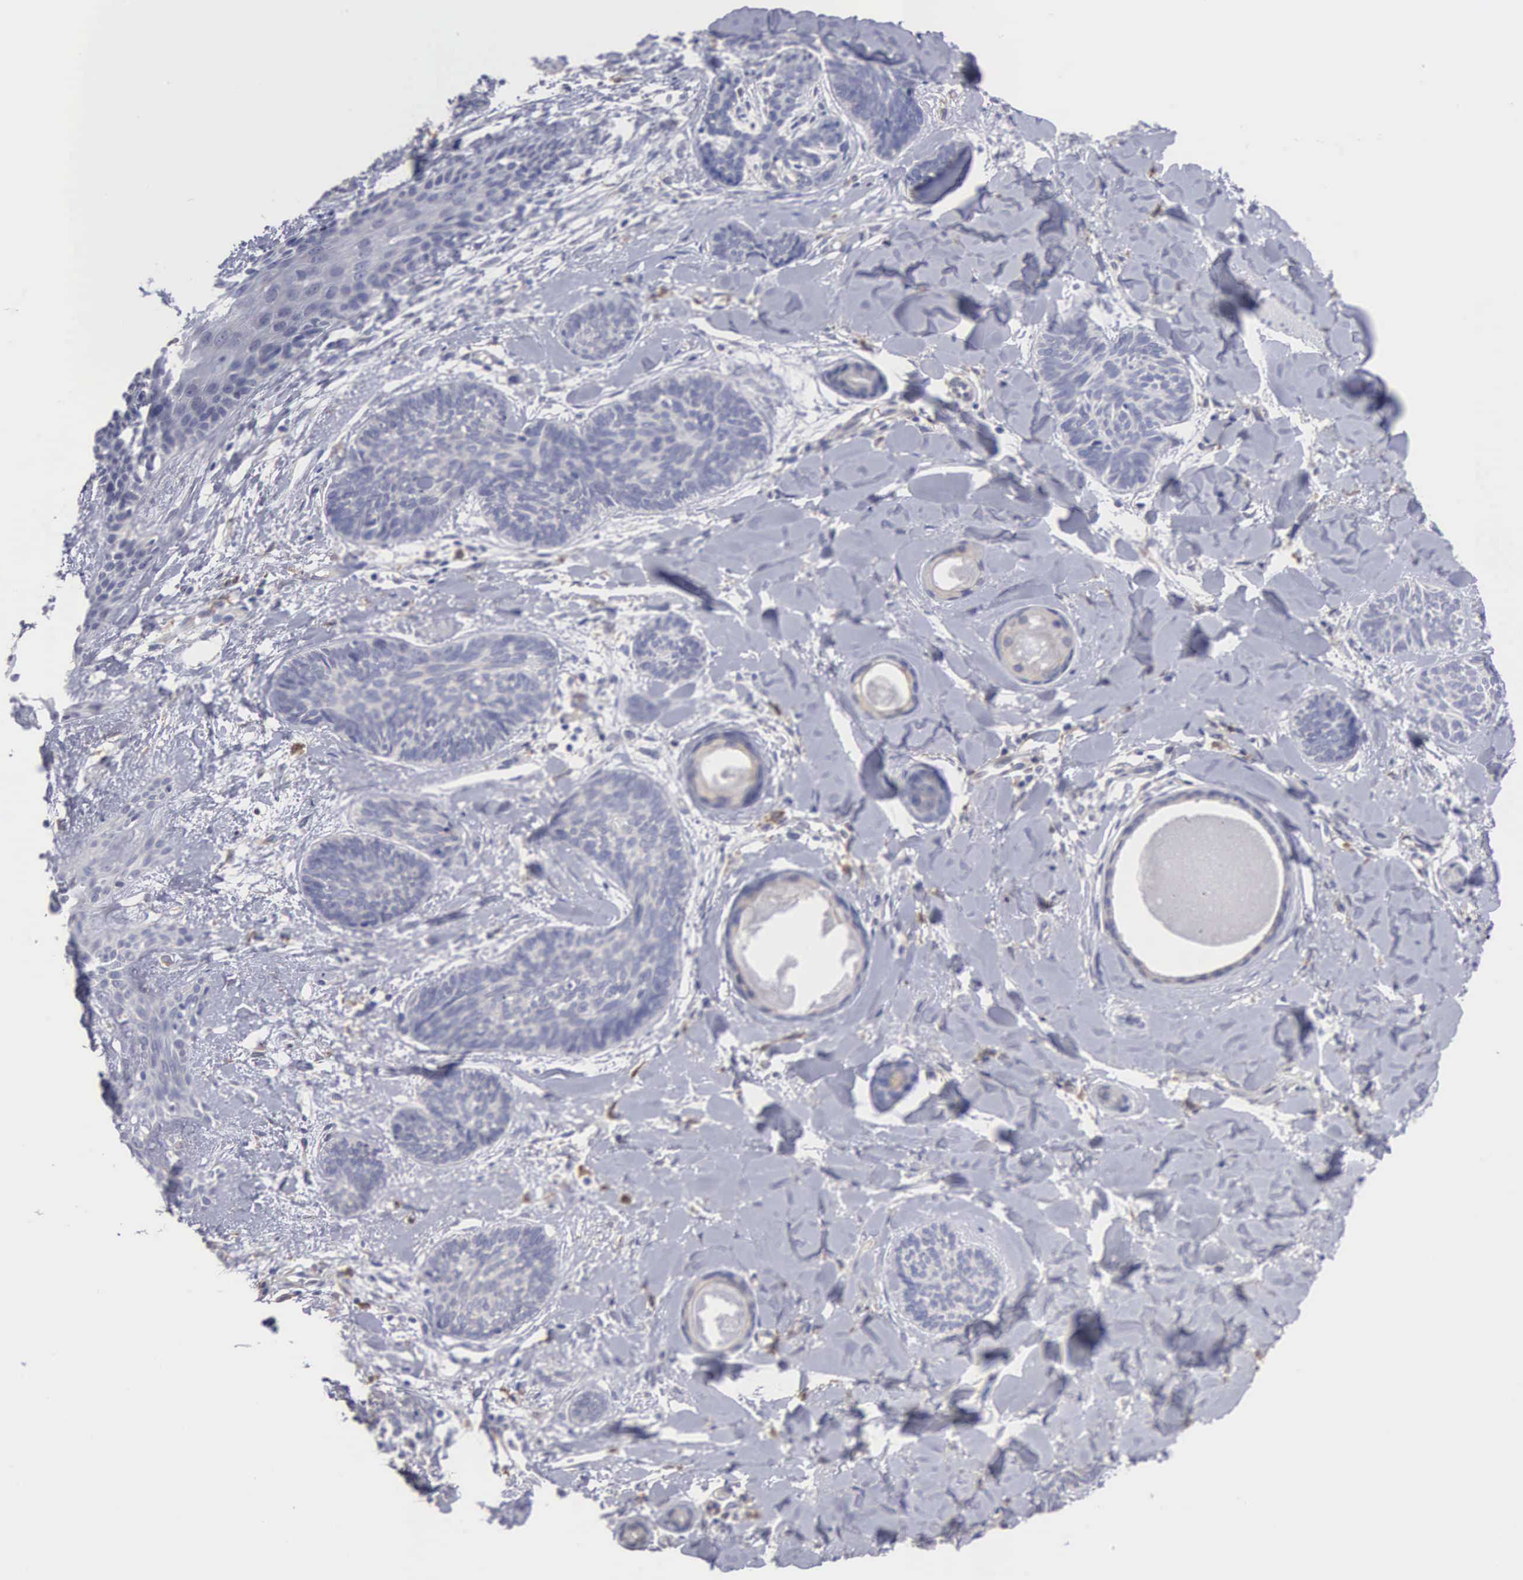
{"staining": {"intensity": "negative", "quantity": "none", "location": "none"}, "tissue": "skin cancer", "cell_type": "Tumor cells", "image_type": "cancer", "snomed": [{"axis": "morphology", "description": "Basal cell carcinoma"}, {"axis": "topography", "description": "Skin"}], "caption": "Tumor cells are negative for brown protein staining in skin basal cell carcinoma.", "gene": "LIN52", "patient": {"sex": "female", "age": 81}}